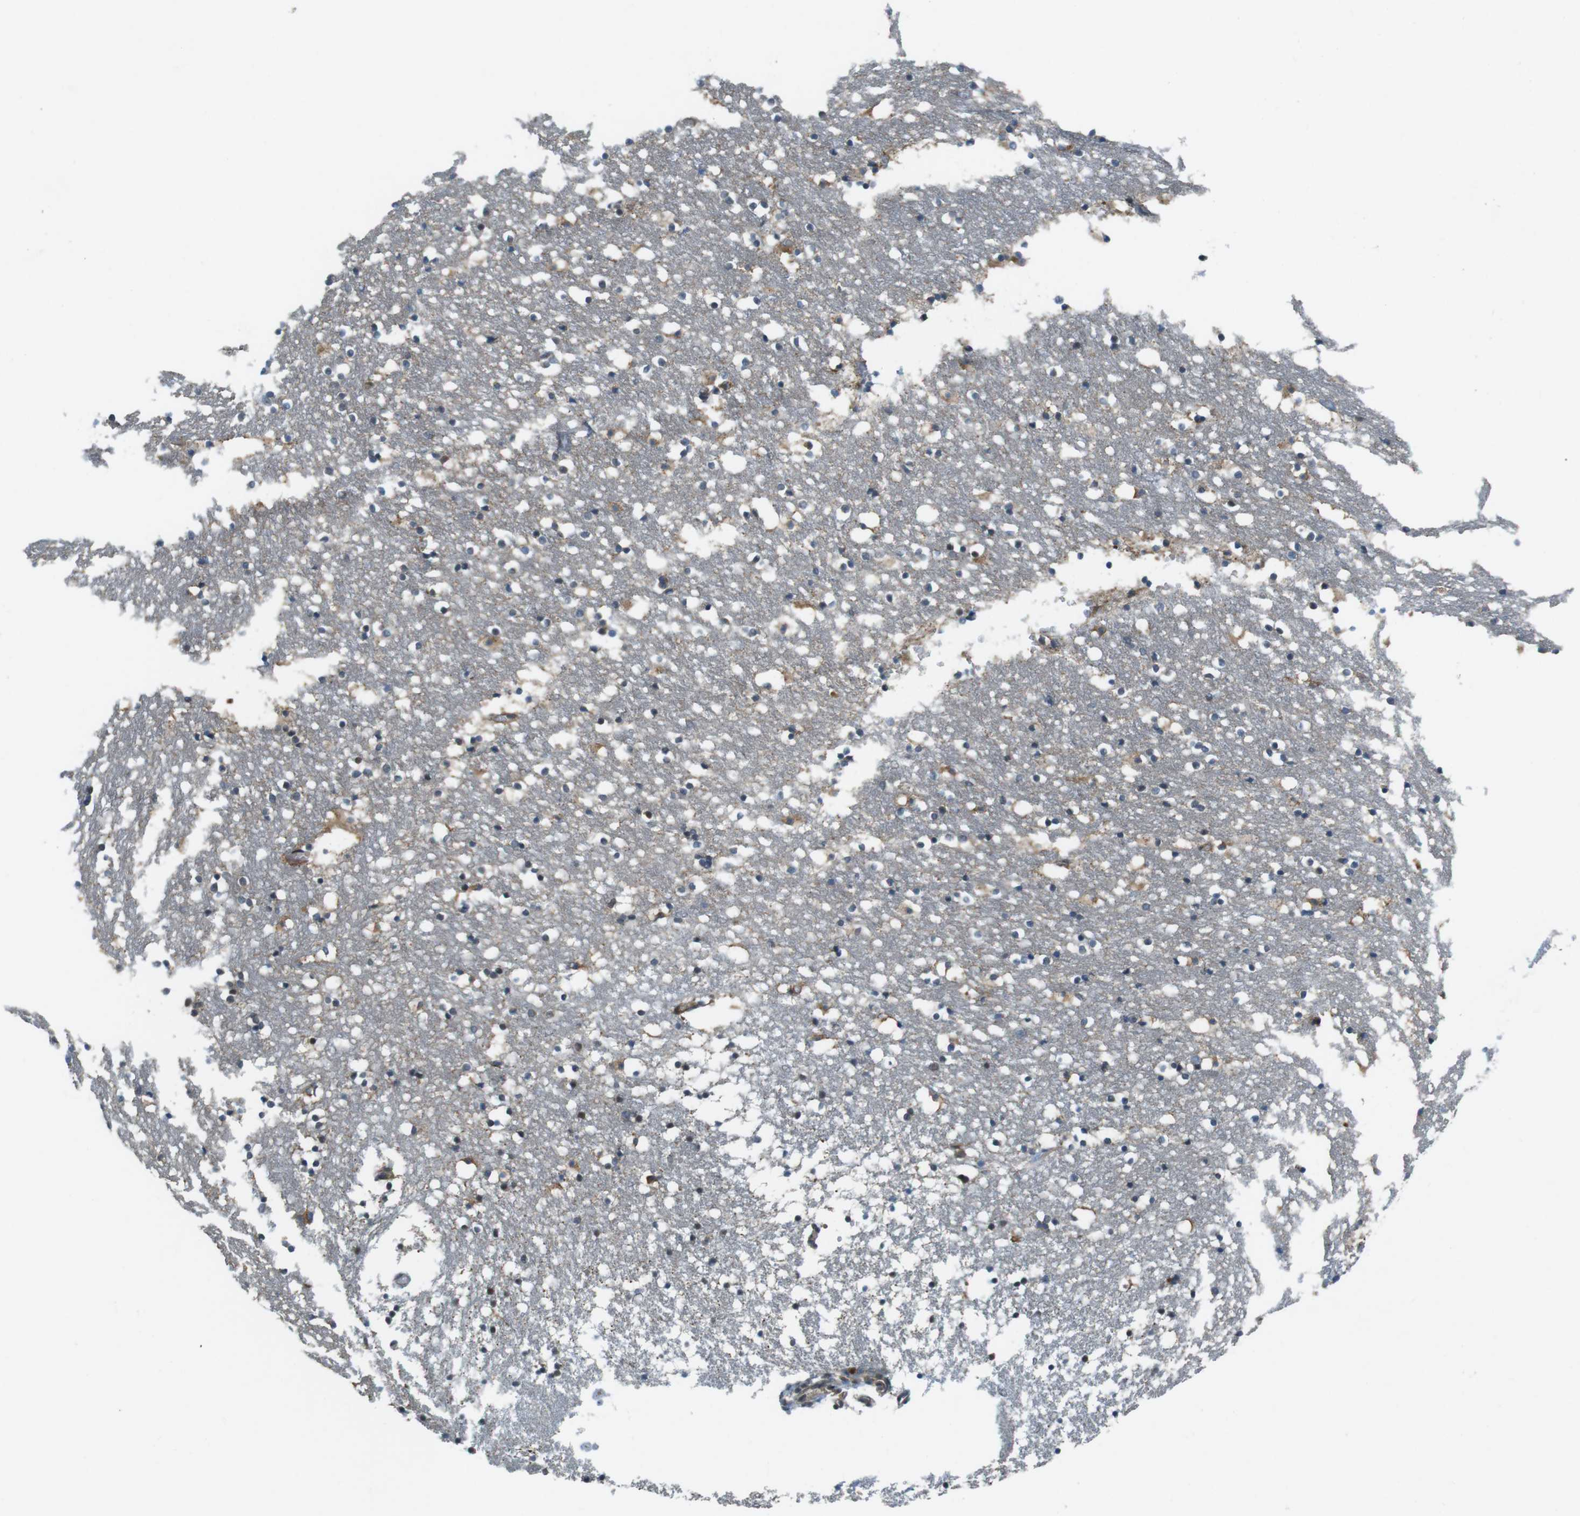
{"staining": {"intensity": "weak", "quantity": "<25%", "location": "cytoplasmic/membranous"}, "tissue": "caudate", "cell_type": "Glial cells", "image_type": "normal", "snomed": [{"axis": "morphology", "description": "Normal tissue, NOS"}, {"axis": "topography", "description": "Lateral ventricle wall"}], "caption": "The immunohistochemistry image has no significant expression in glial cells of caudate. Nuclei are stained in blue.", "gene": "IFFO2", "patient": {"sex": "male", "age": 45}}